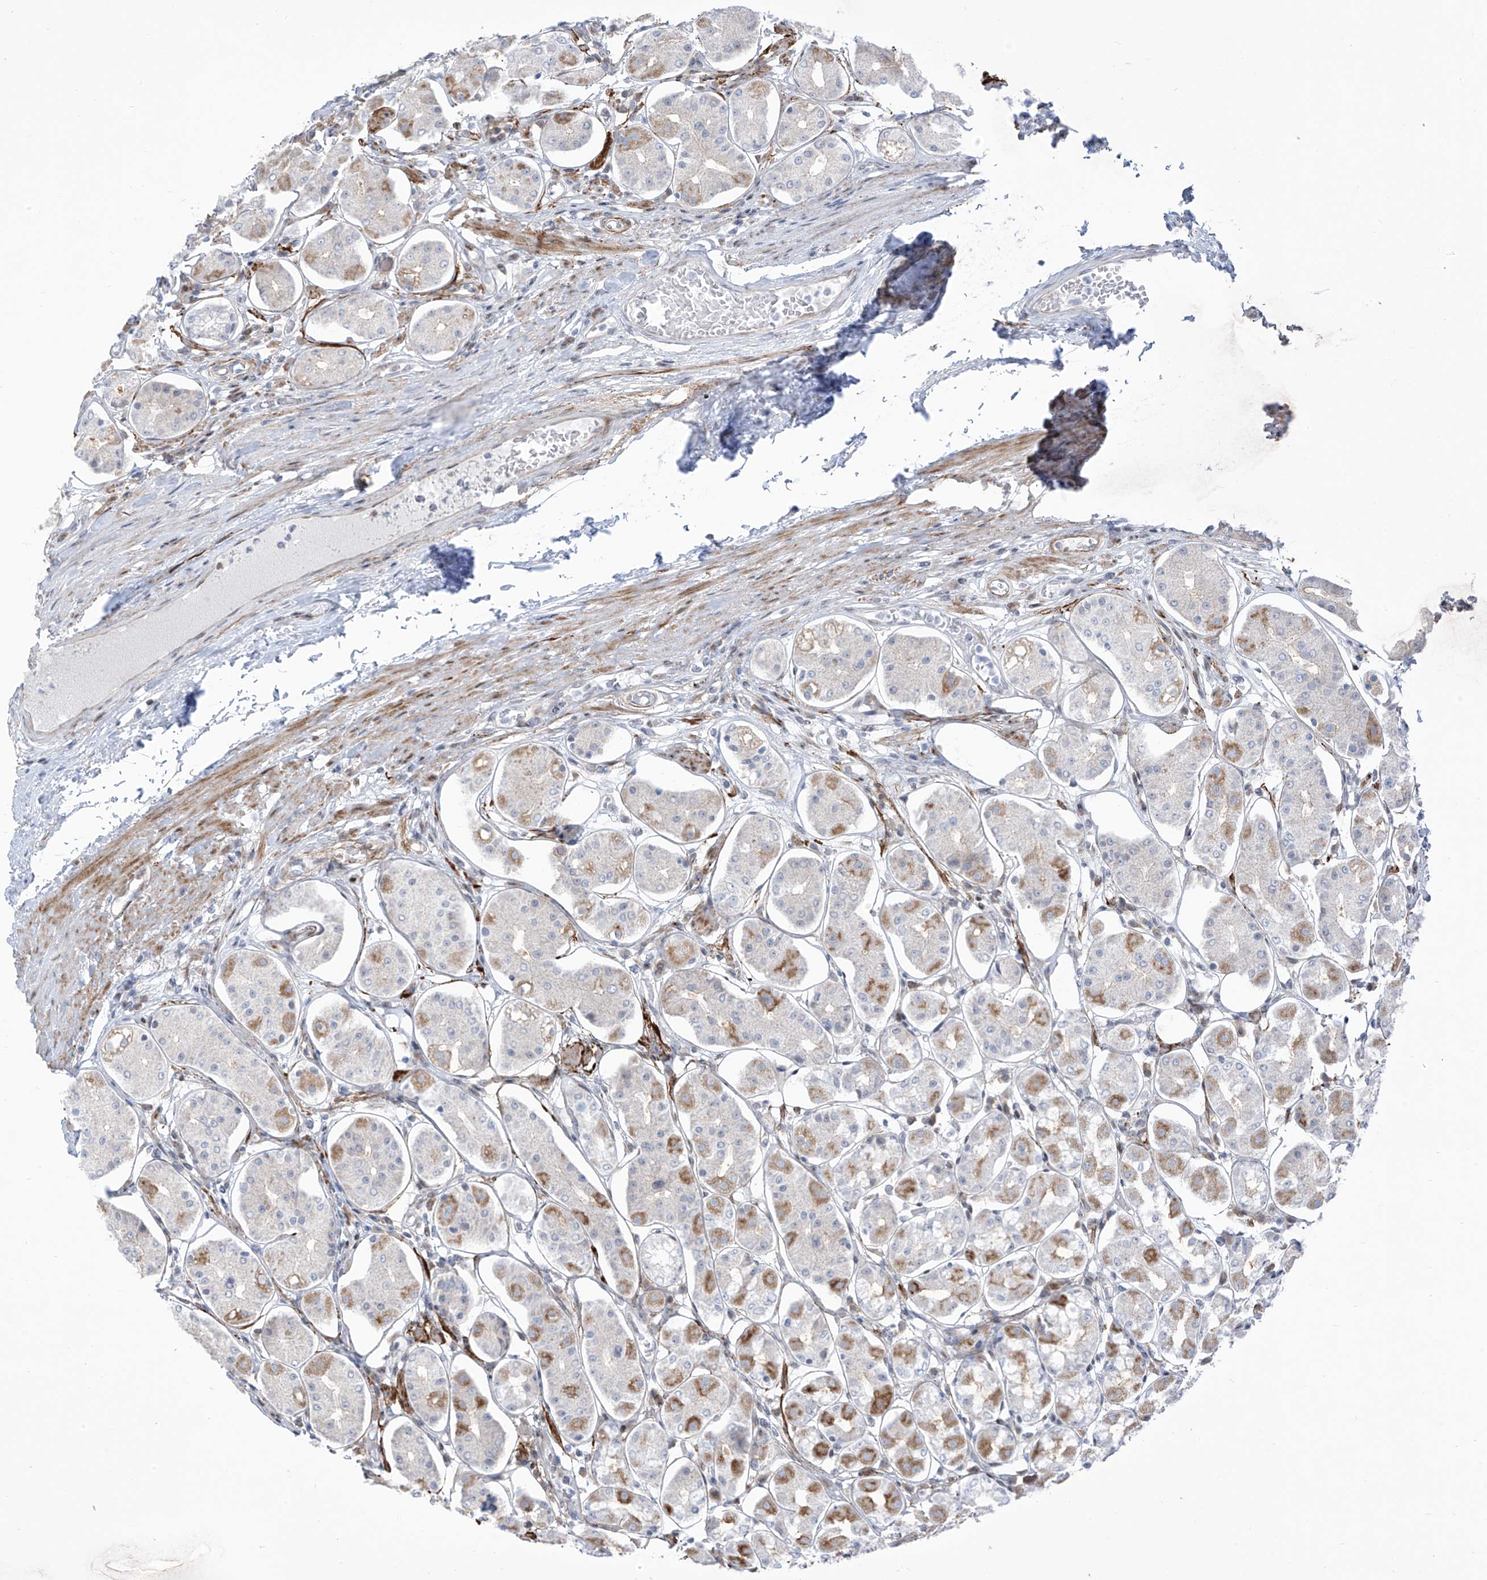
{"staining": {"intensity": "moderate", "quantity": "<25%", "location": "cytoplasmic/membranous"}, "tissue": "stomach", "cell_type": "Glandular cells", "image_type": "normal", "snomed": [{"axis": "morphology", "description": "Normal tissue, NOS"}, {"axis": "topography", "description": "Stomach, lower"}], "caption": "Glandular cells demonstrate low levels of moderate cytoplasmic/membranous positivity in approximately <25% of cells in unremarkable human stomach.", "gene": "LIN9", "patient": {"sex": "female", "age": 56}}